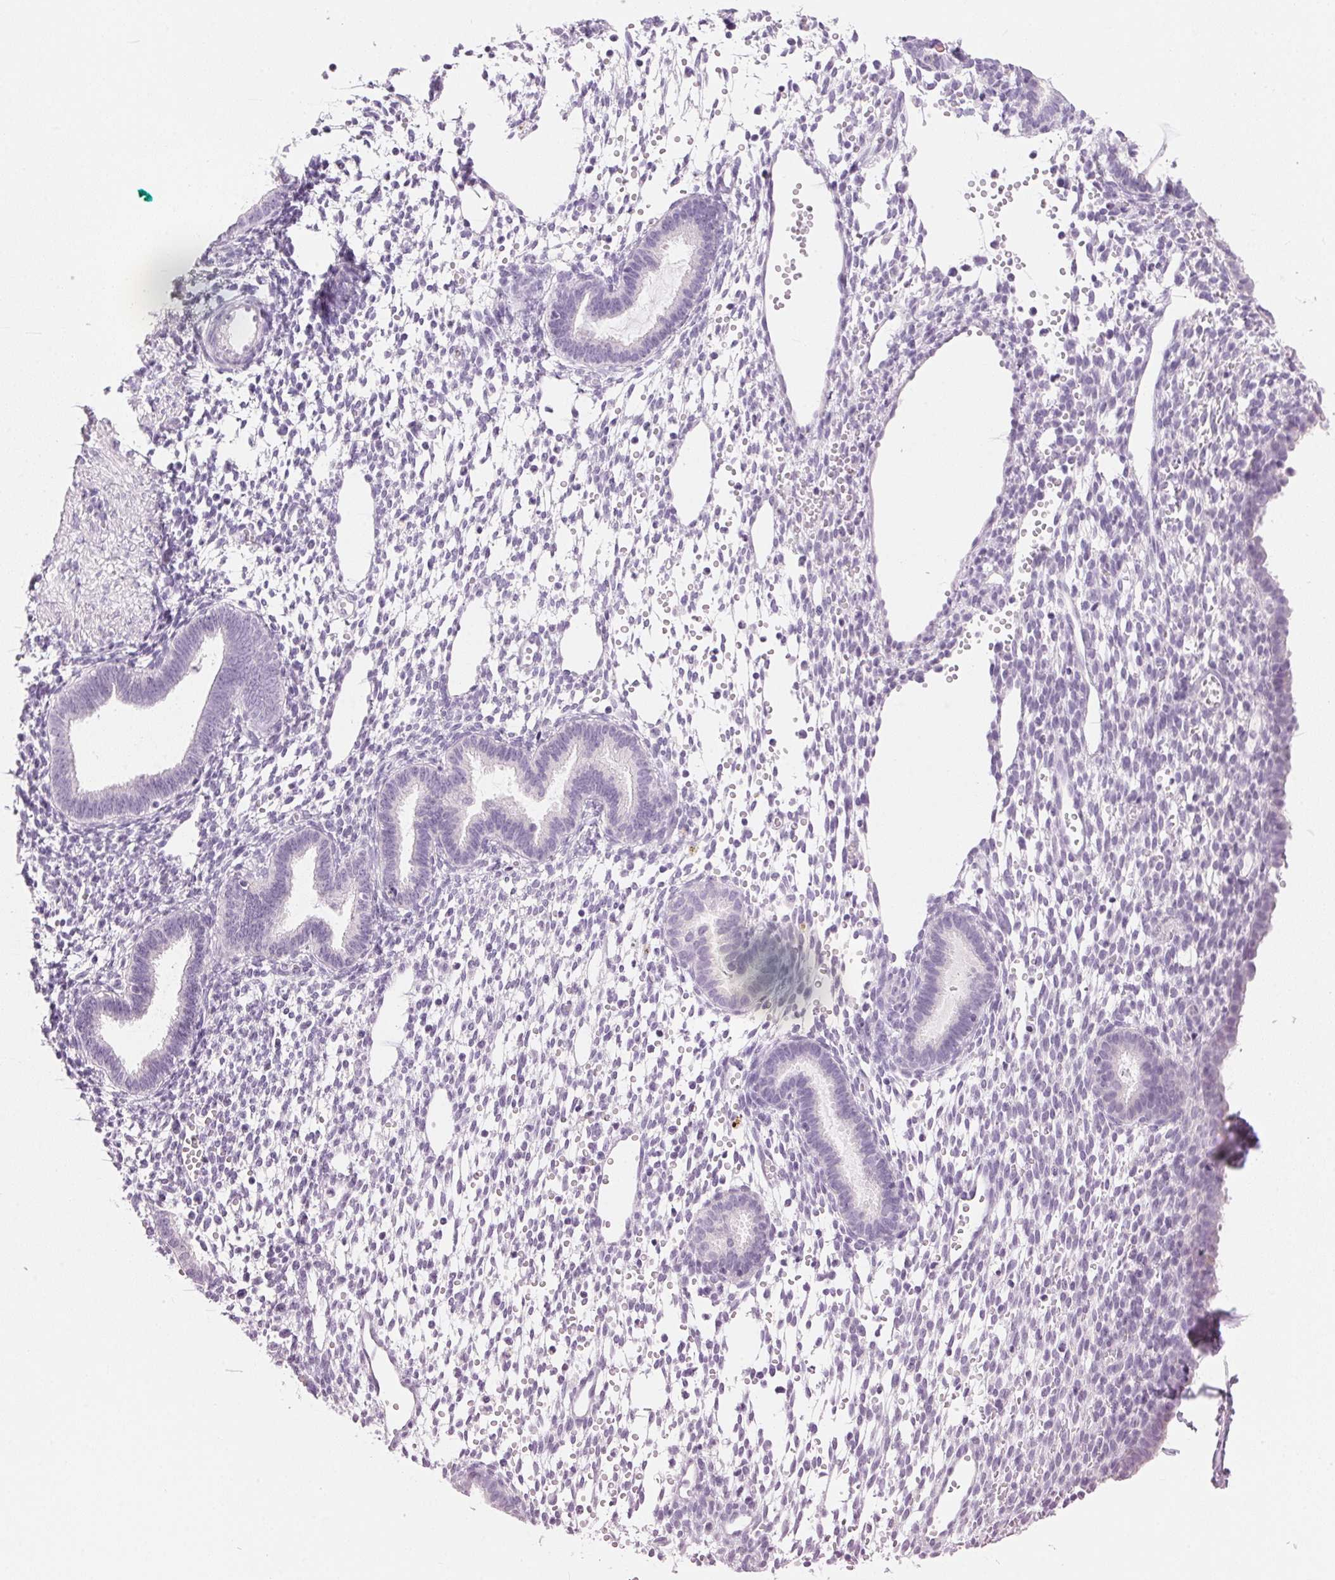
{"staining": {"intensity": "negative", "quantity": "none", "location": "none"}, "tissue": "endometrium", "cell_type": "Cells in endometrial stroma", "image_type": "normal", "snomed": [{"axis": "morphology", "description": "Normal tissue, NOS"}, {"axis": "topography", "description": "Endometrium"}], "caption": "A photomicrograph of human endometrium is negative for staining in cells in endometrial stroma. (Stains: DAB IHC with hematoxylin counter stain, Microscopy: brightfield microscopy at high magnification).", "gene": "IGFBP1", "patient": {"sex": "female", "age": 36}}